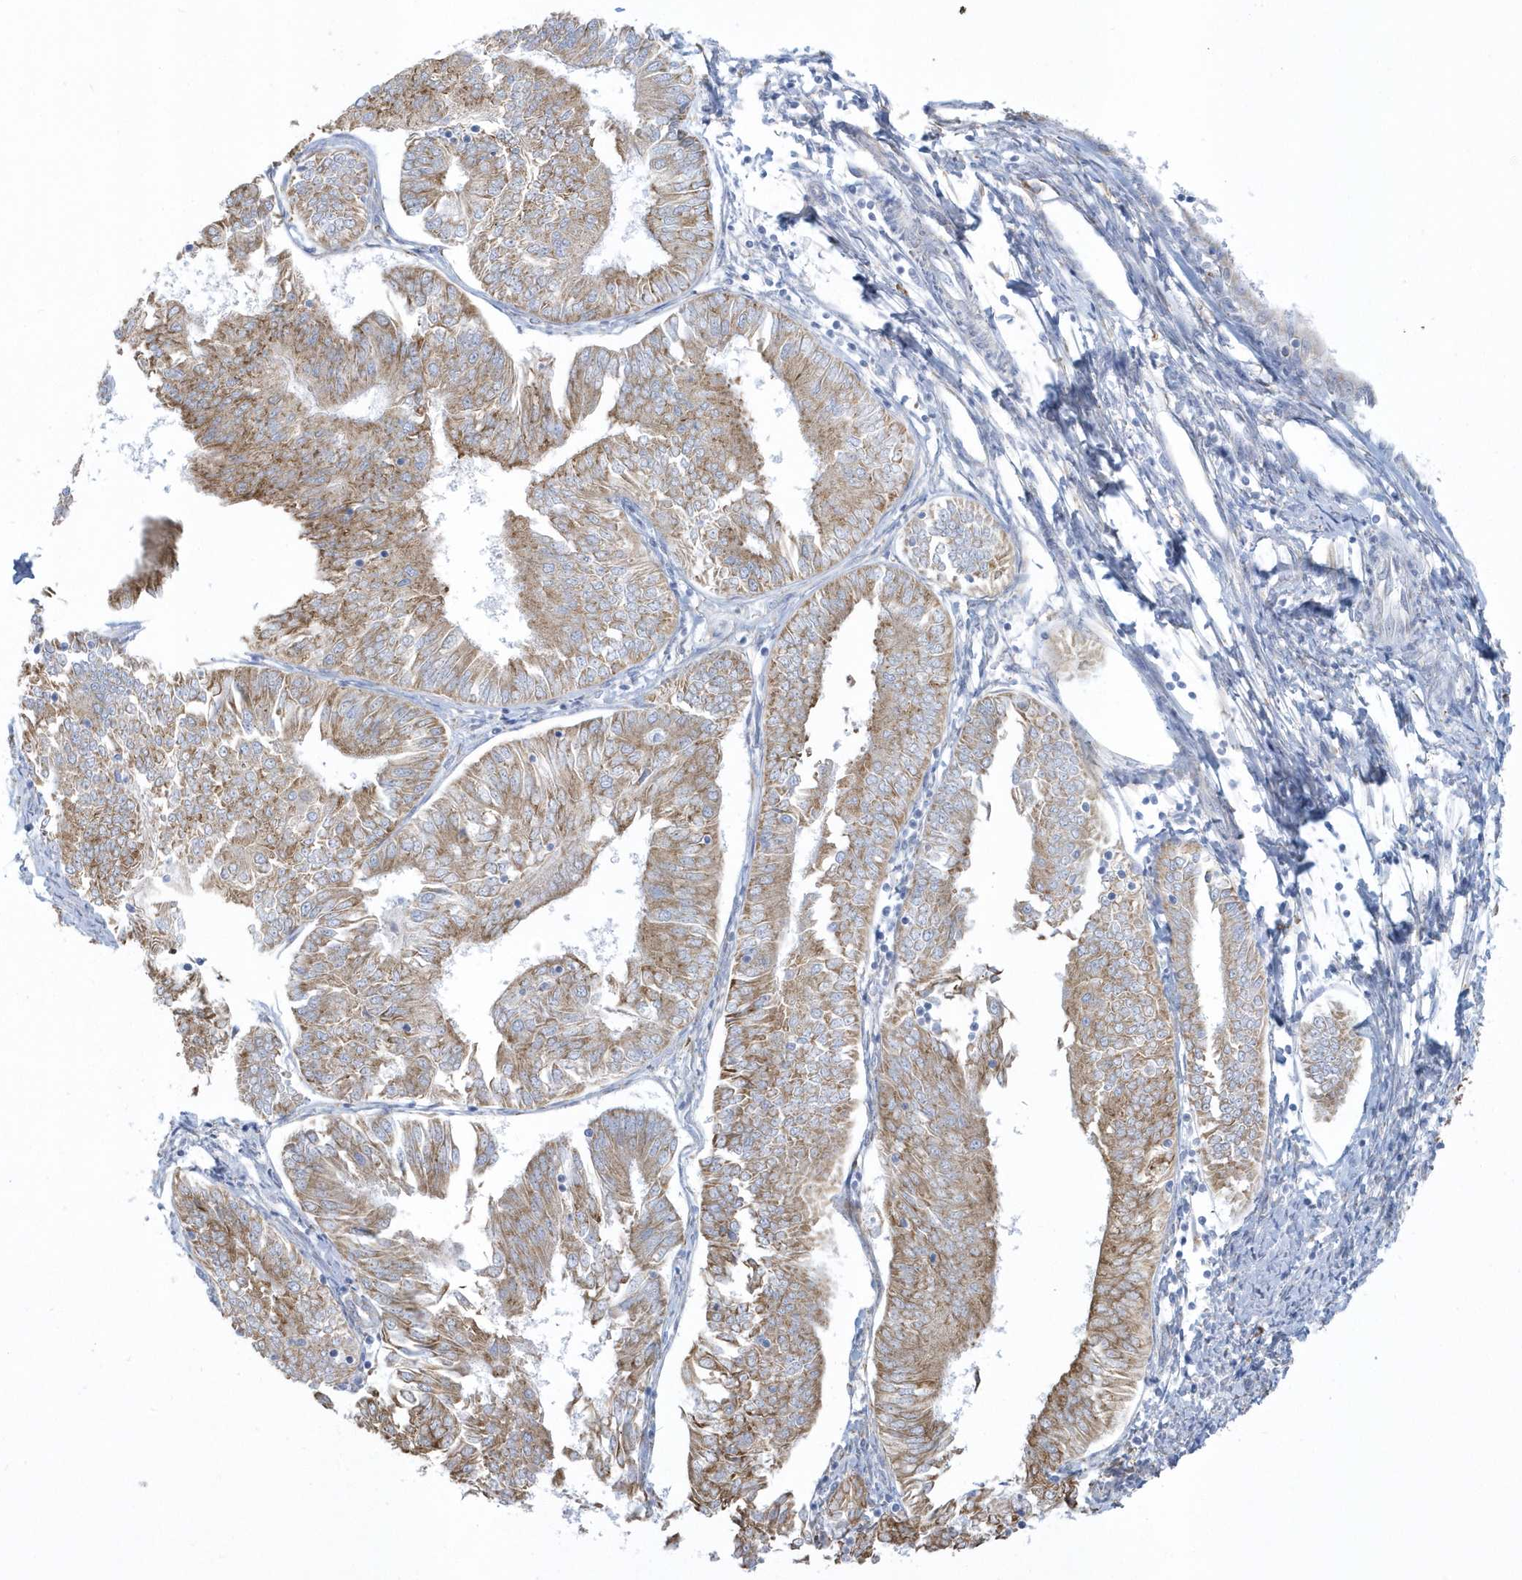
{"staining": {"intensity": "moderate", "quantity": ">75%", "location": "cytoplasmic/membranous"}, "tissue": "endometrial cancer", "cell_type": "Tumor cells", "image_type": "cancer", "snomed": [{"axis": "morphology", "description": "Adenocarcinoma, NOS"}, {"axis": "topography", "description": "Endometrium"}], "caption": "Immunohistochemistry of human endometrial cancer exhibits medium levels of moderate cytoplasmic/membranous expression in approximately >75% of tumor cells.", "gene": "DCAF1", "patient": {"sex": "female", "age": 58}}